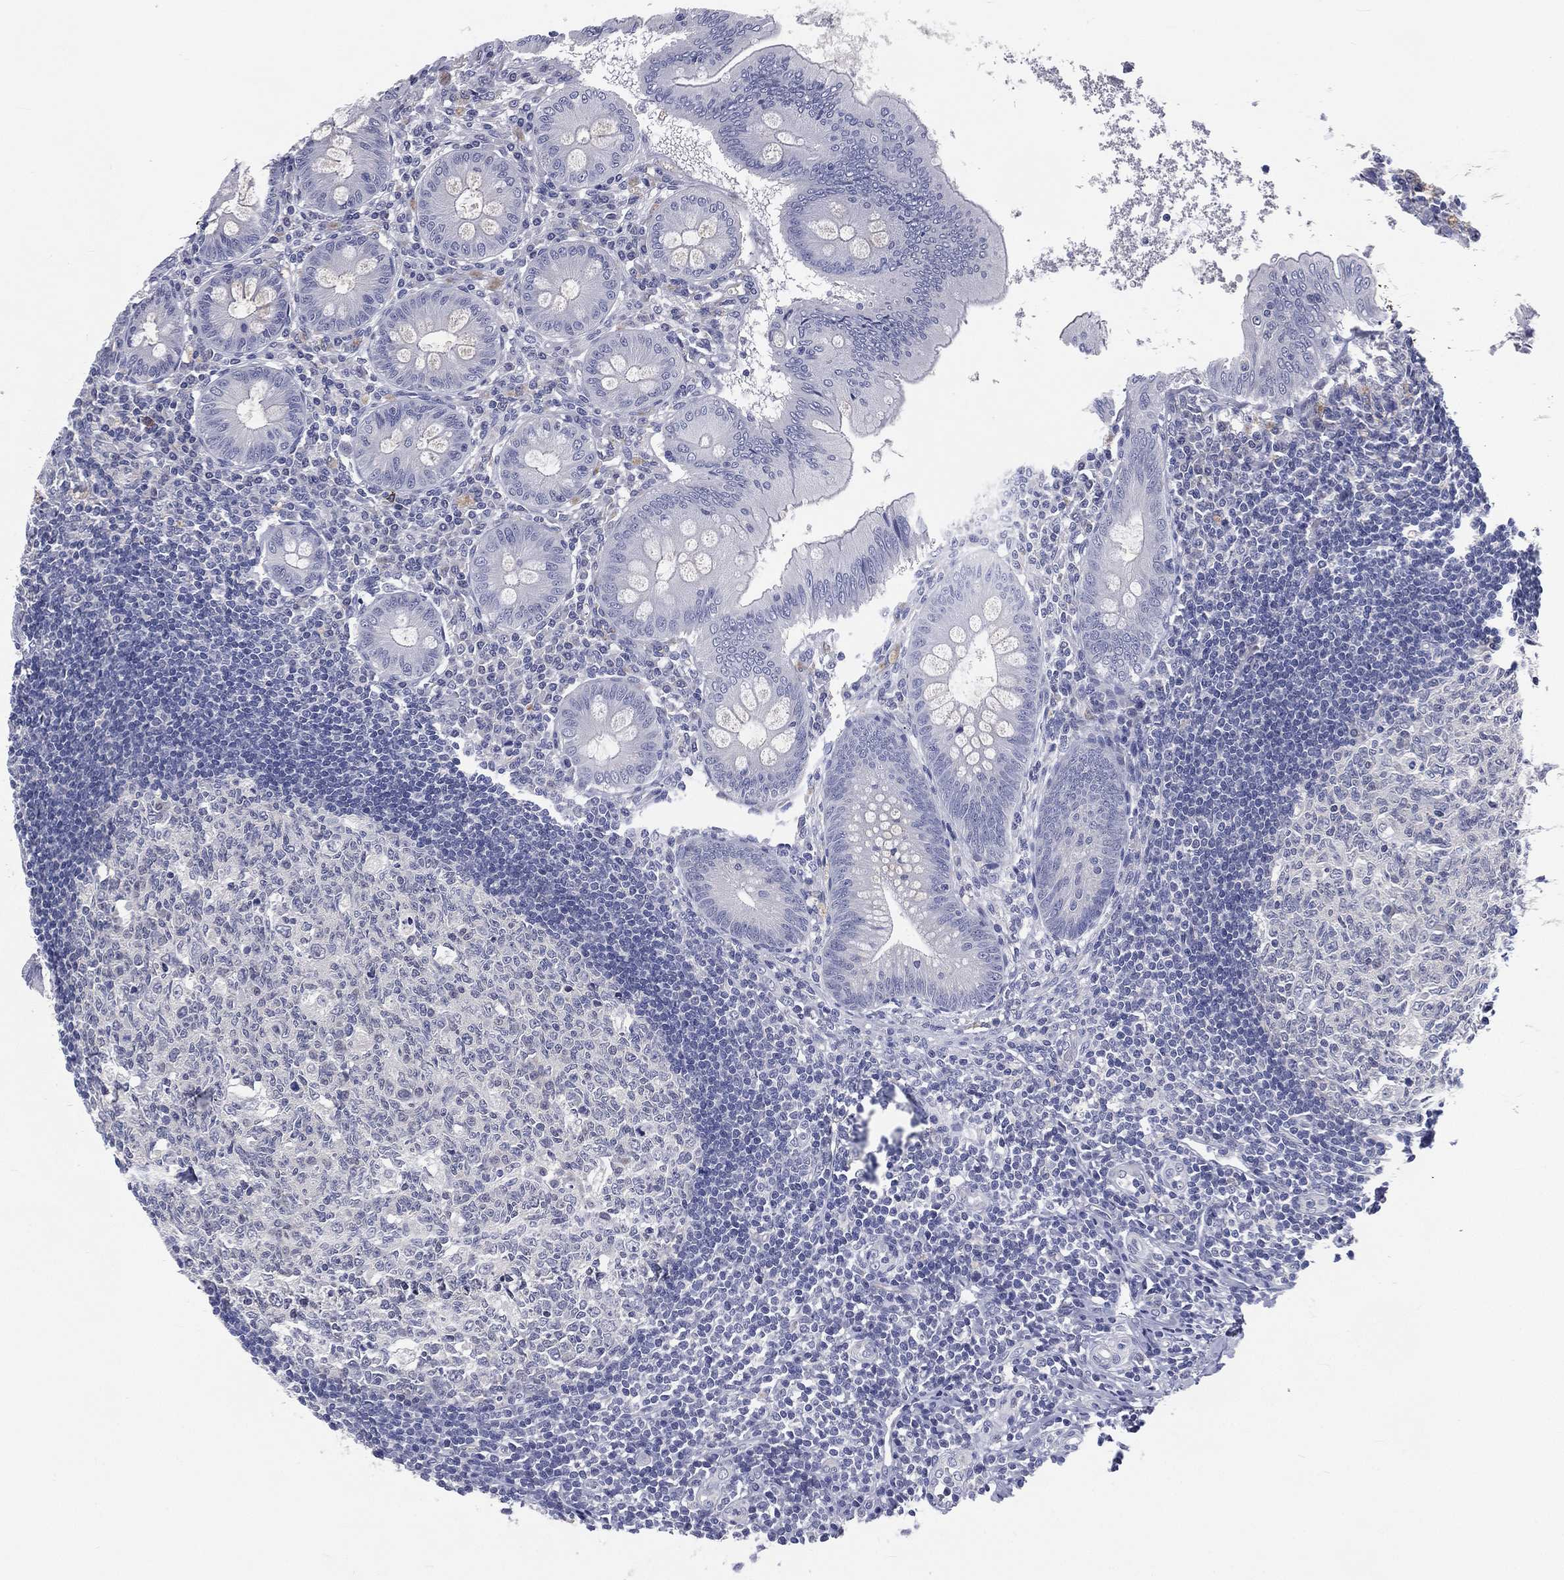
{"staining": {"intensity": "negative", "quantity": "none", "location": "none"}, "tissue": "appendix", "cell_type": "Glandular cells", "image_type": "normal", "snomed": [{"axis": "morphology", "description": "Normal tissue, NOS"}, {"axis": "morphology", "description": "Inflammation, NOS"}, {"axis": "topography", "description": "Appendix"}], "caption": "The image displays no significant expression in glandular cells of appendix.", "gene": "IFT27", "patient": {"sex": "male", "age": 16}}